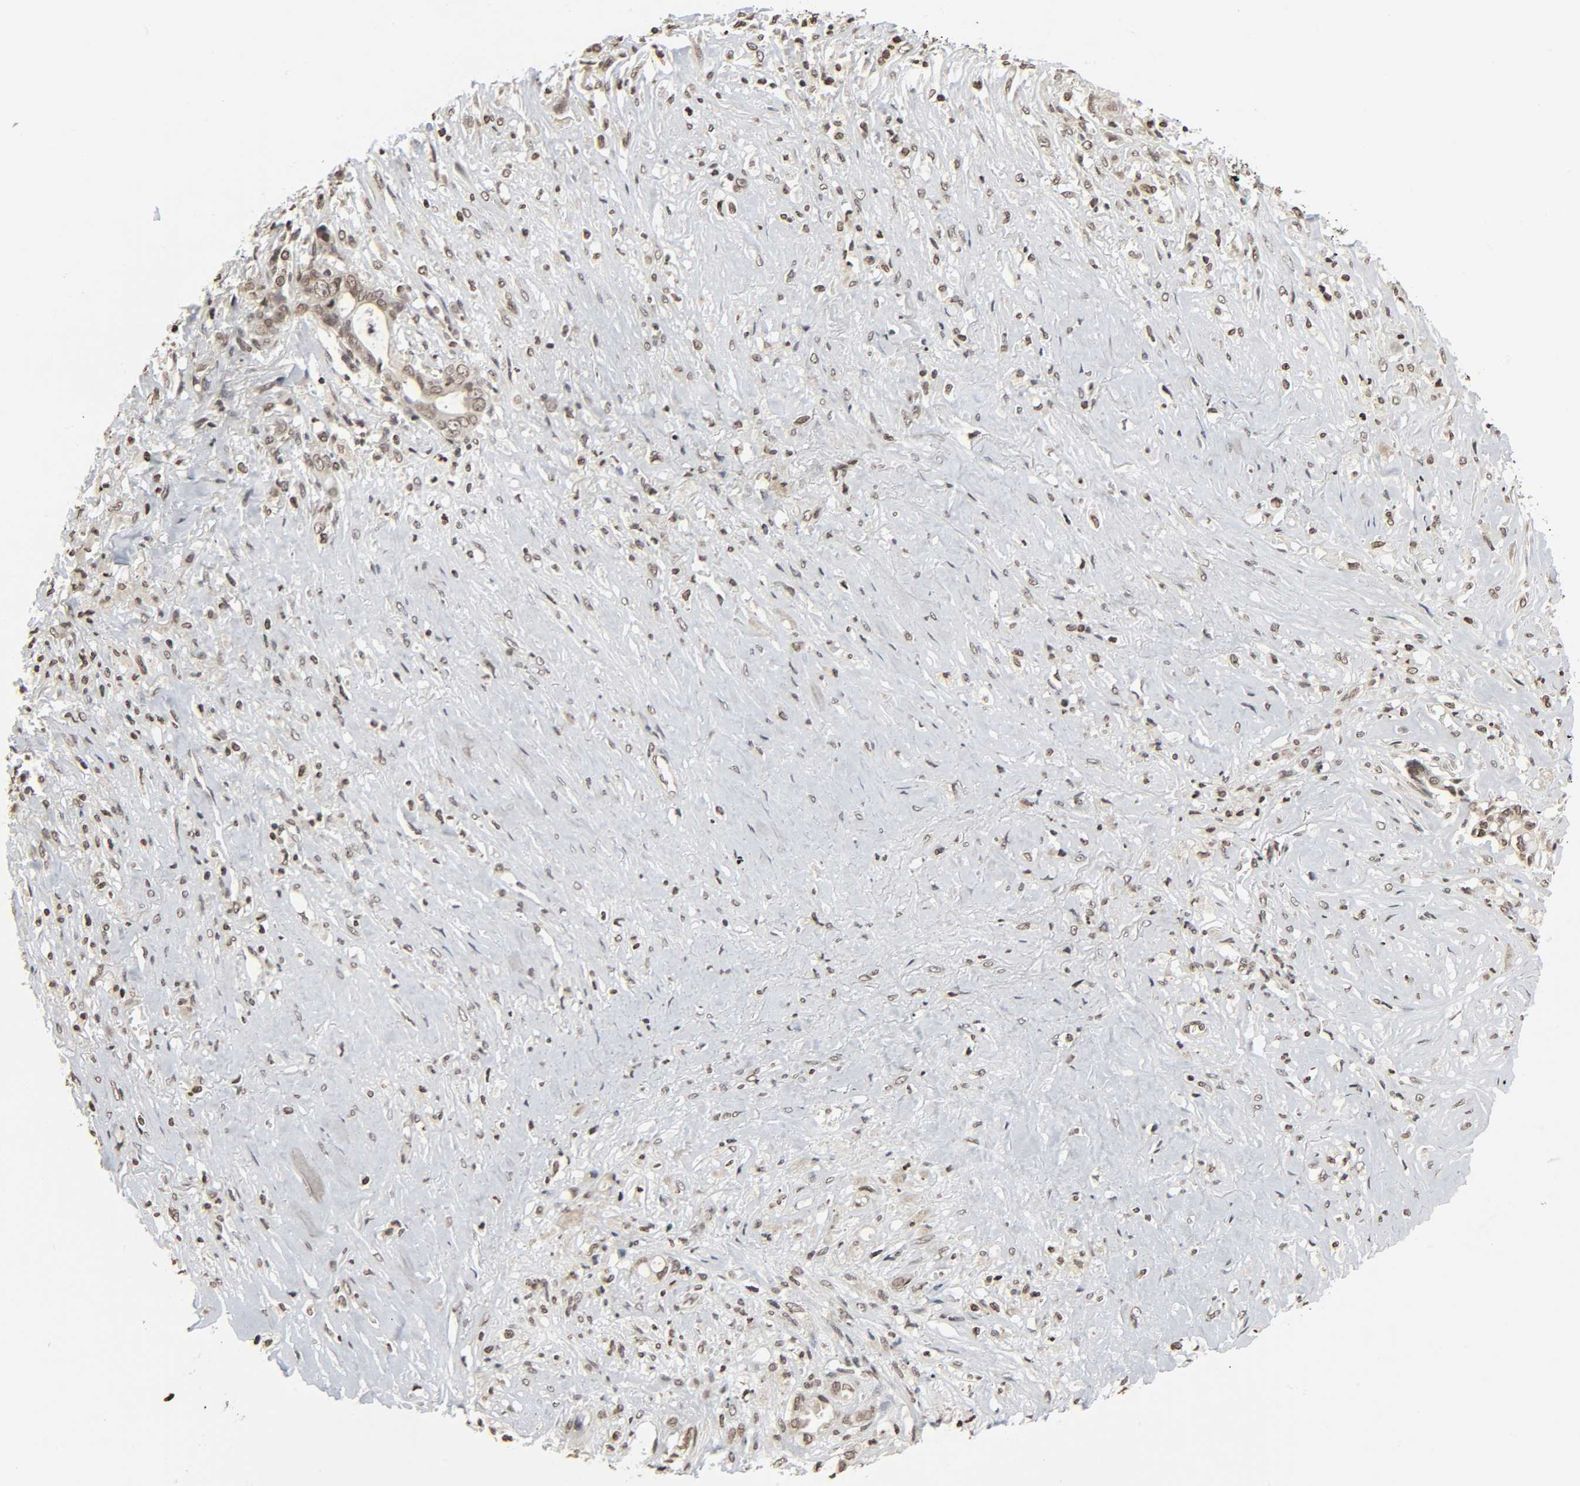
{"staining": {"intensity": "weak", "quantity": ">75%", "location": "nuclear"}, "tissue": "liver cancer", "cell_type": "Tumor cells", "image_type": "cancer", "snomed": [{"axis": "morphology", "description": "Cholangiocarcinoma"}, {"axis": "topography", "description": "Liver"}], "caption": "A low amount of weak nuclear staining is appreciated in approximately >75% of tumor cells in liver cancer tissue.", "gene": "ELAVL1", "patient": {"sex": "female", "age": 70}}